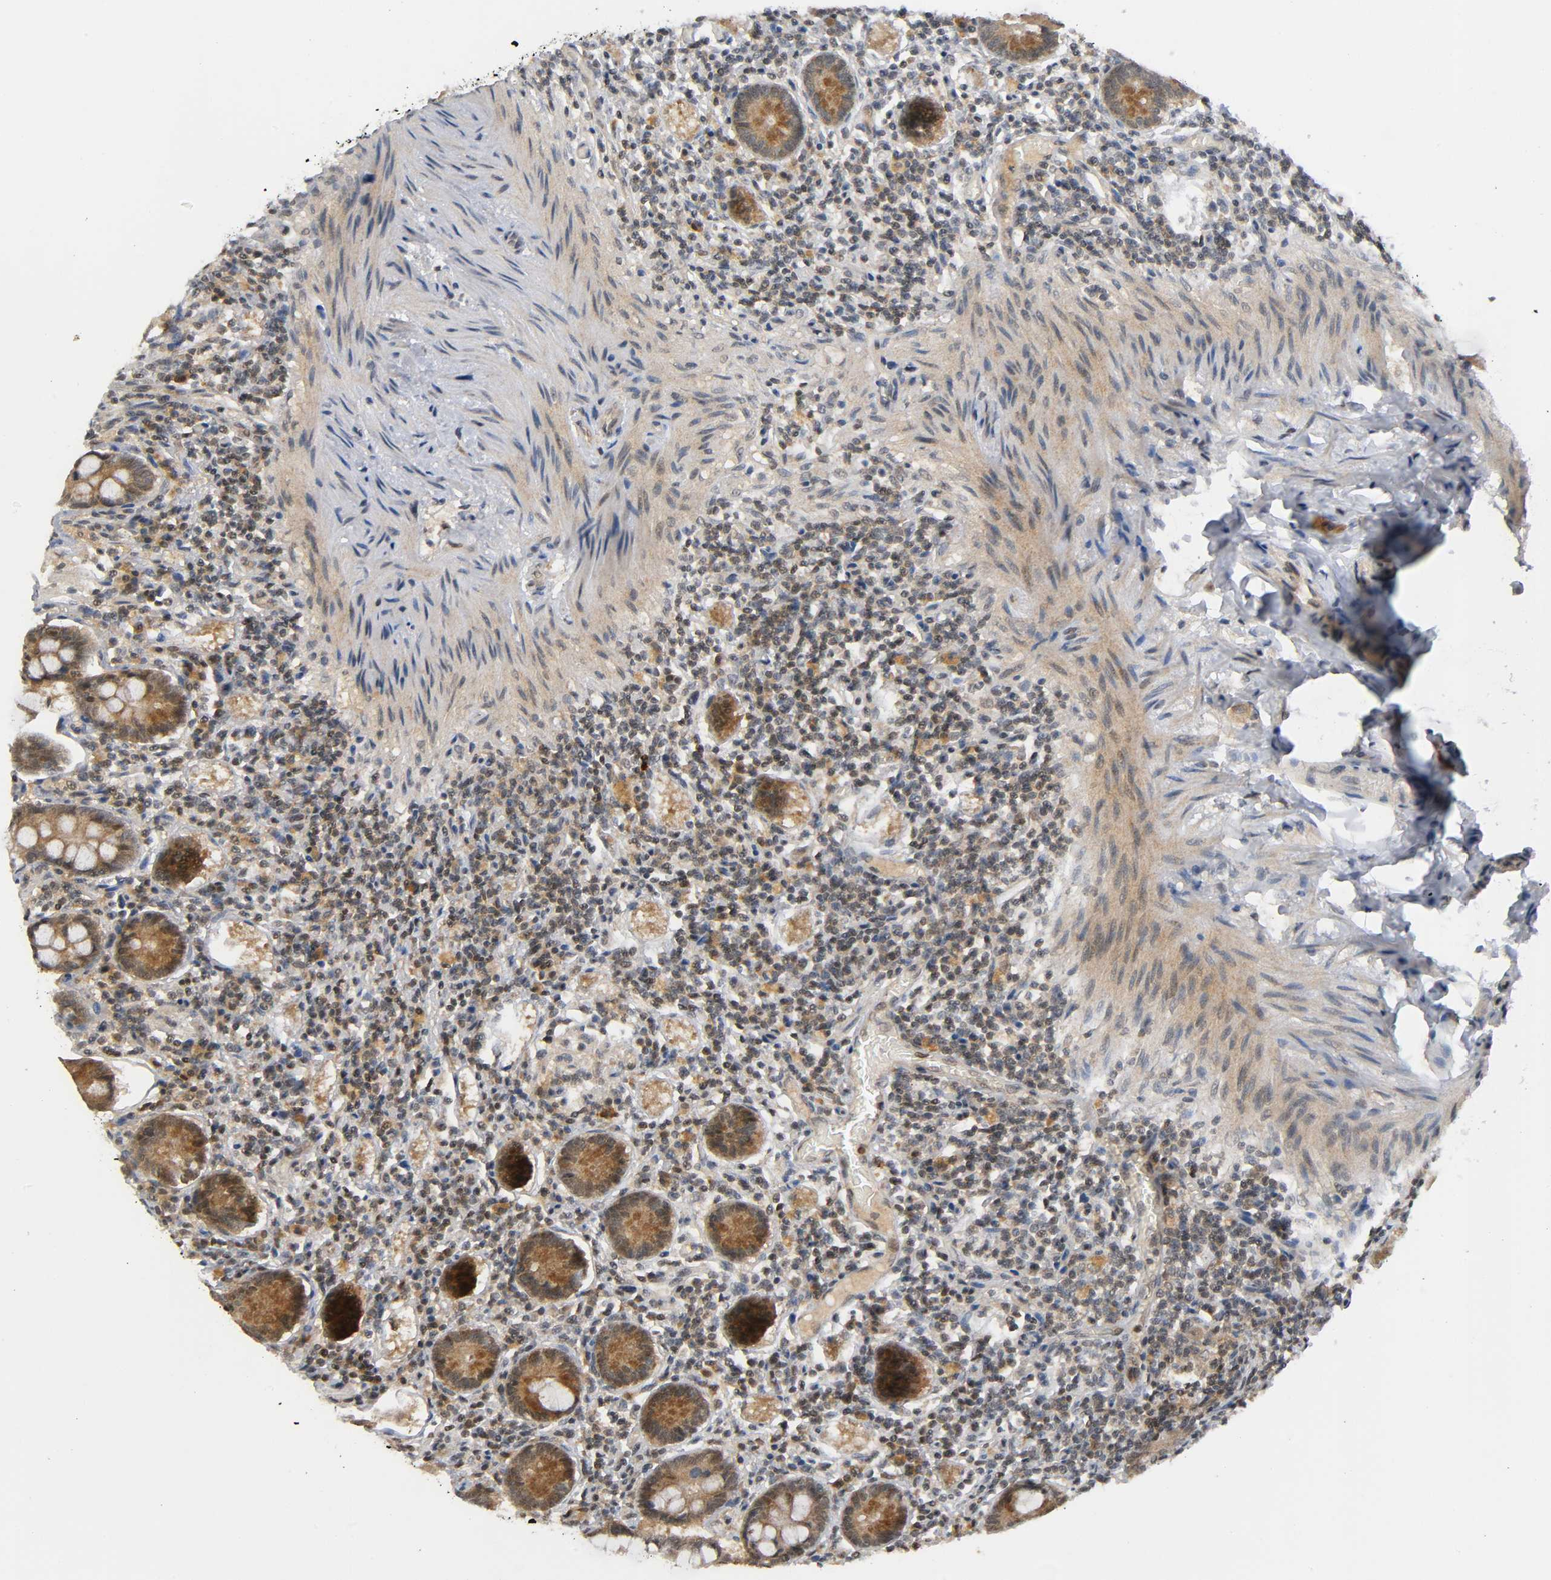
{"staining": {"intensity": "moderate", "quantity": ">75%", "location": "cytoplasmic/membranous"}, "tissue": "small intestine", "cell_type": "Glandular cells", "image_type": "normal", "snomed": [{"axis": "morphology", "description": "Normal tissue, NOS"}, {"axis": "topography", "description": "Small intestine"}], "caption": "Protein analysis of unremarkable small intestine shows moderate cytoplasmic/membranous expression in about >75% of glandular cells. Nuclei are stained in blue.", "gene": "MAPK8", "patient": {"sex": "male", "age": 41}}